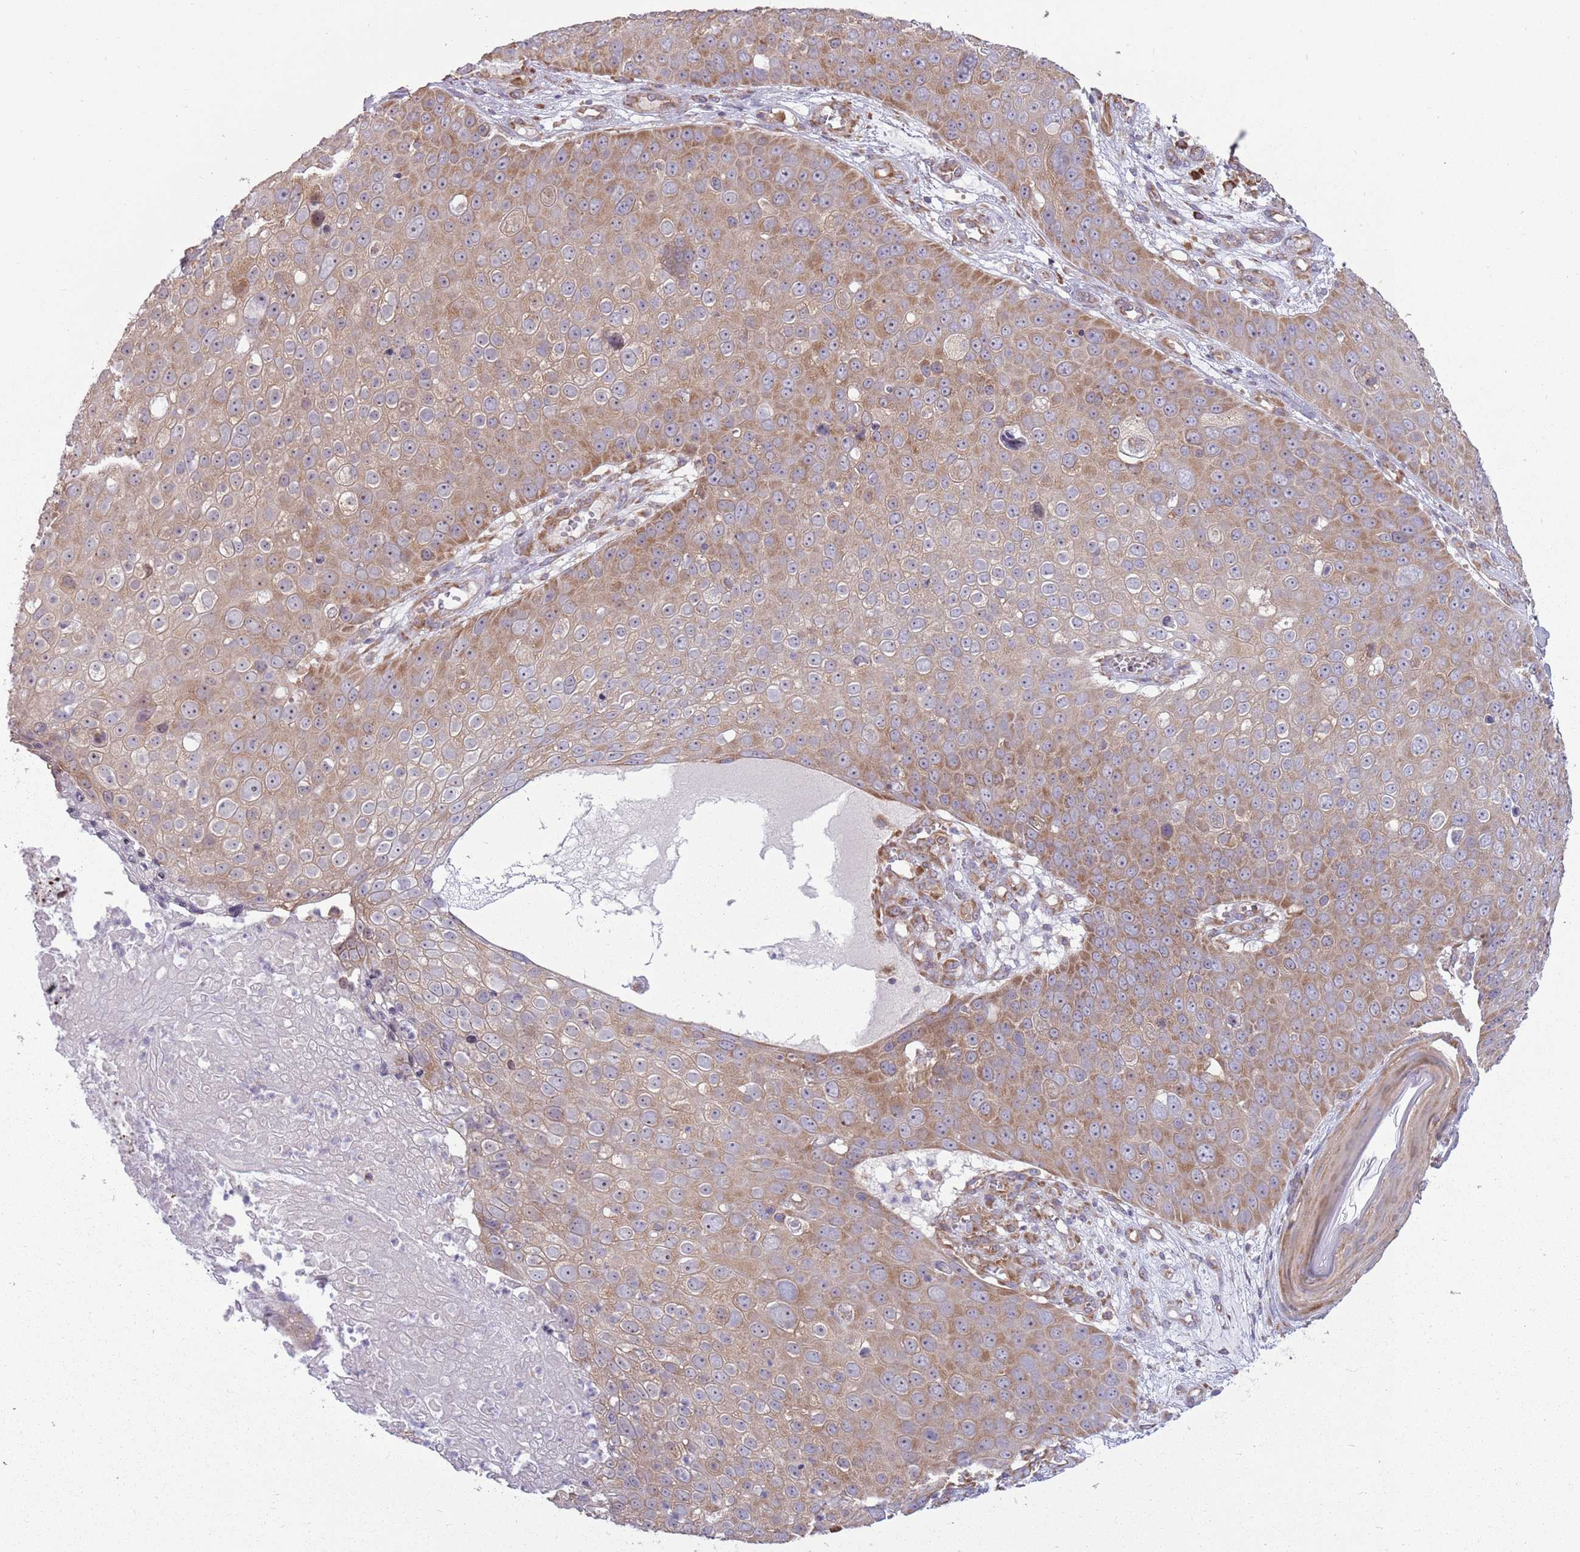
{"staining": {"intensity": "moderate", "quantity": "25%-75%", "location": "cytoplasmic/membranous"}, "tissue": "skin cancer", "cell_type": "Tumor cells", "image_type": "cancer", "snomed": [{"axis": "morphology", "description": "Squamous cell carcinoma, NOS"}, {"axis": "topography", "description": "Skin"}], "caption": "Immunohistochemistry (IHC) of human skin squamous cell carcinoma reveals medium levels of moderate cytoplasmic/membranous staining in about 25%-75% of tumor cells.", "gene": "RPL17-C18orf32", "patient": {"sex": "male", "age": 71}}